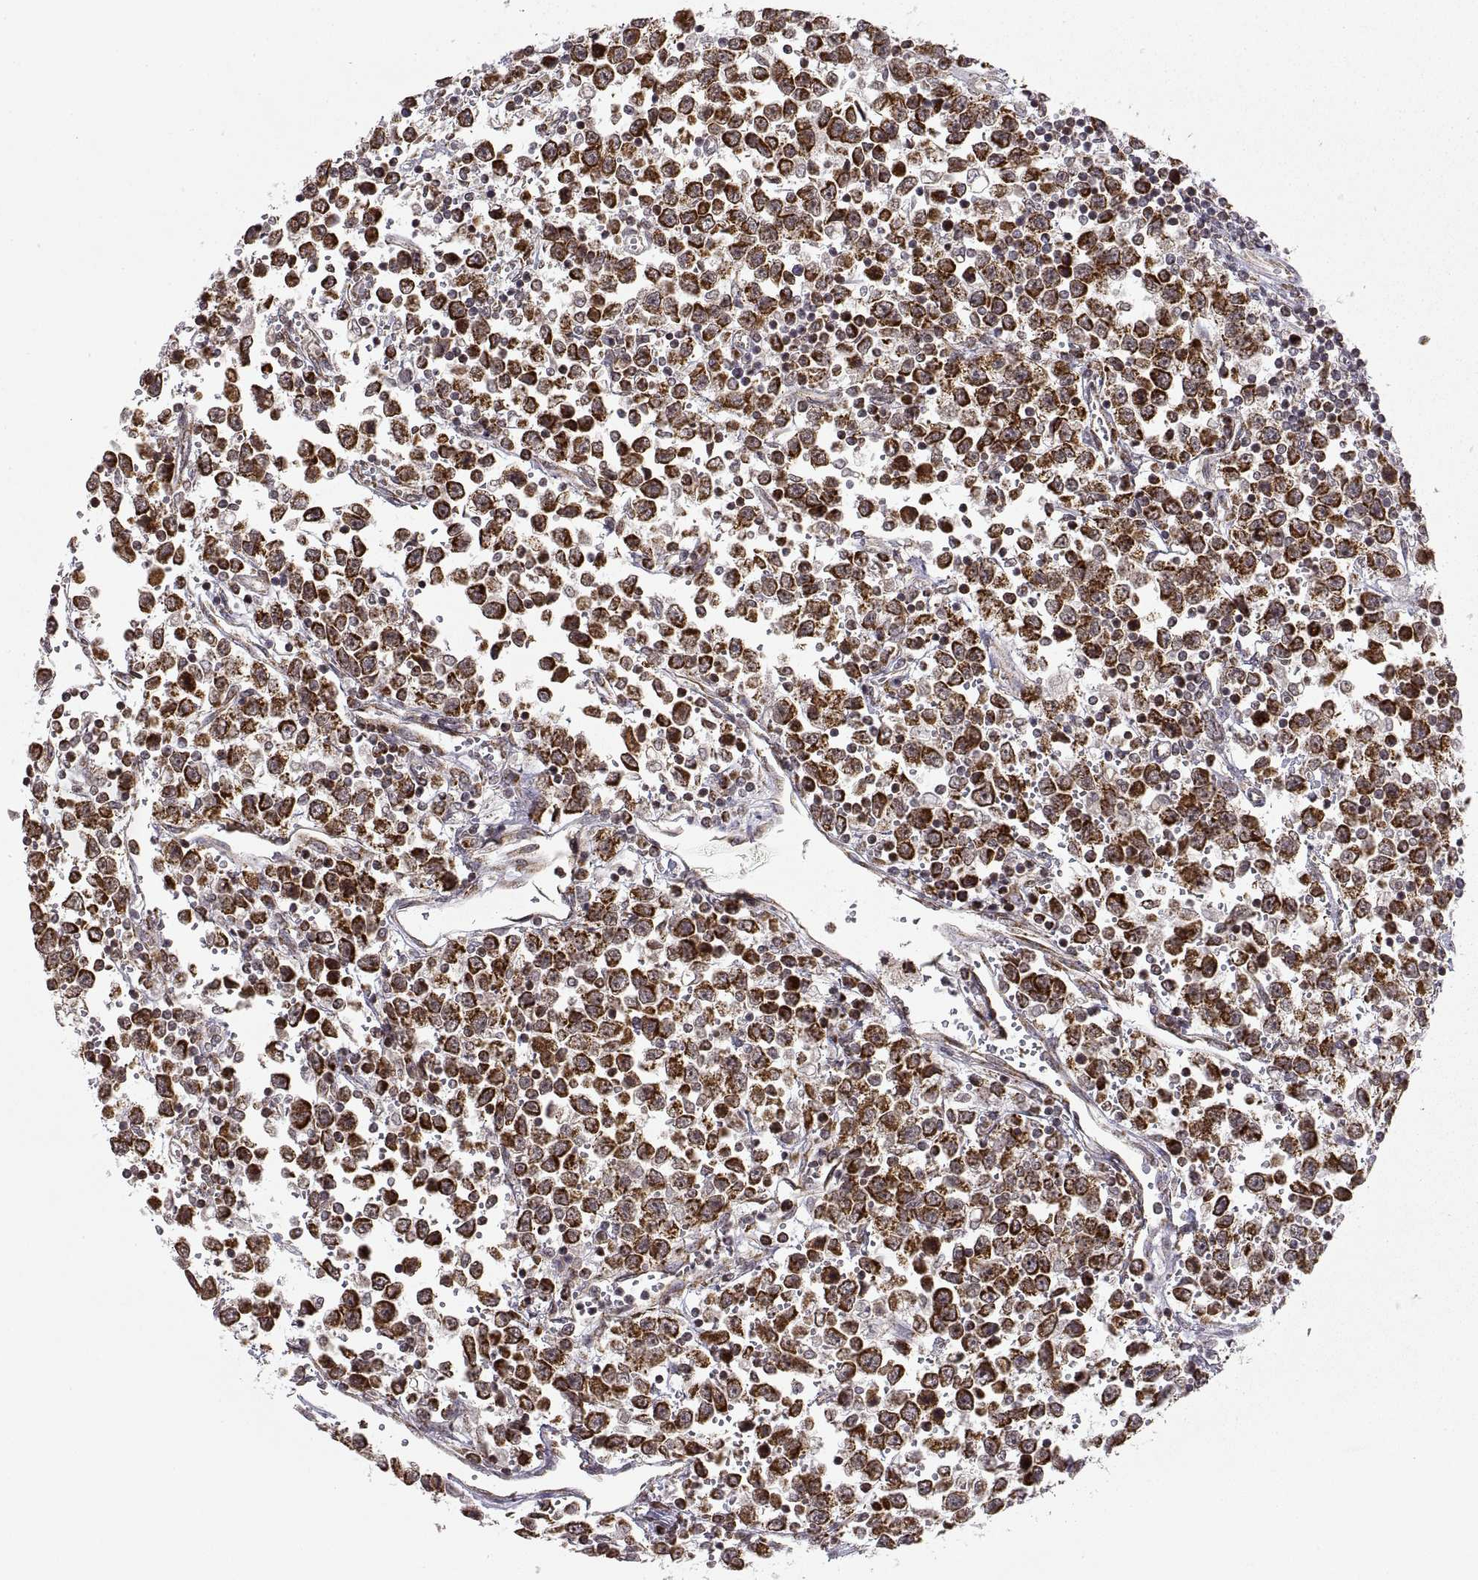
{"staining": {"intensity": "strong", "quantity": ">75%", "location": "cytoplasmic/membranous"}, "tissue": "testis cancer", "cell_type": "Tumor cells", "image_type": "cancer", "snomed": [{"axis": "morphology", "description": "Seminoma, NOS"}, {"axis": "topography", "description": "Testis"}], "caption": "IHC histopathology image of testis seminoma stained for a protein (brown), which shows high levels of strong cytoplasmic/membranous expression in approximately >75% of tumor cells.", "gene": "MANBAL", "patient": {"sex": "male", "age": 34}}